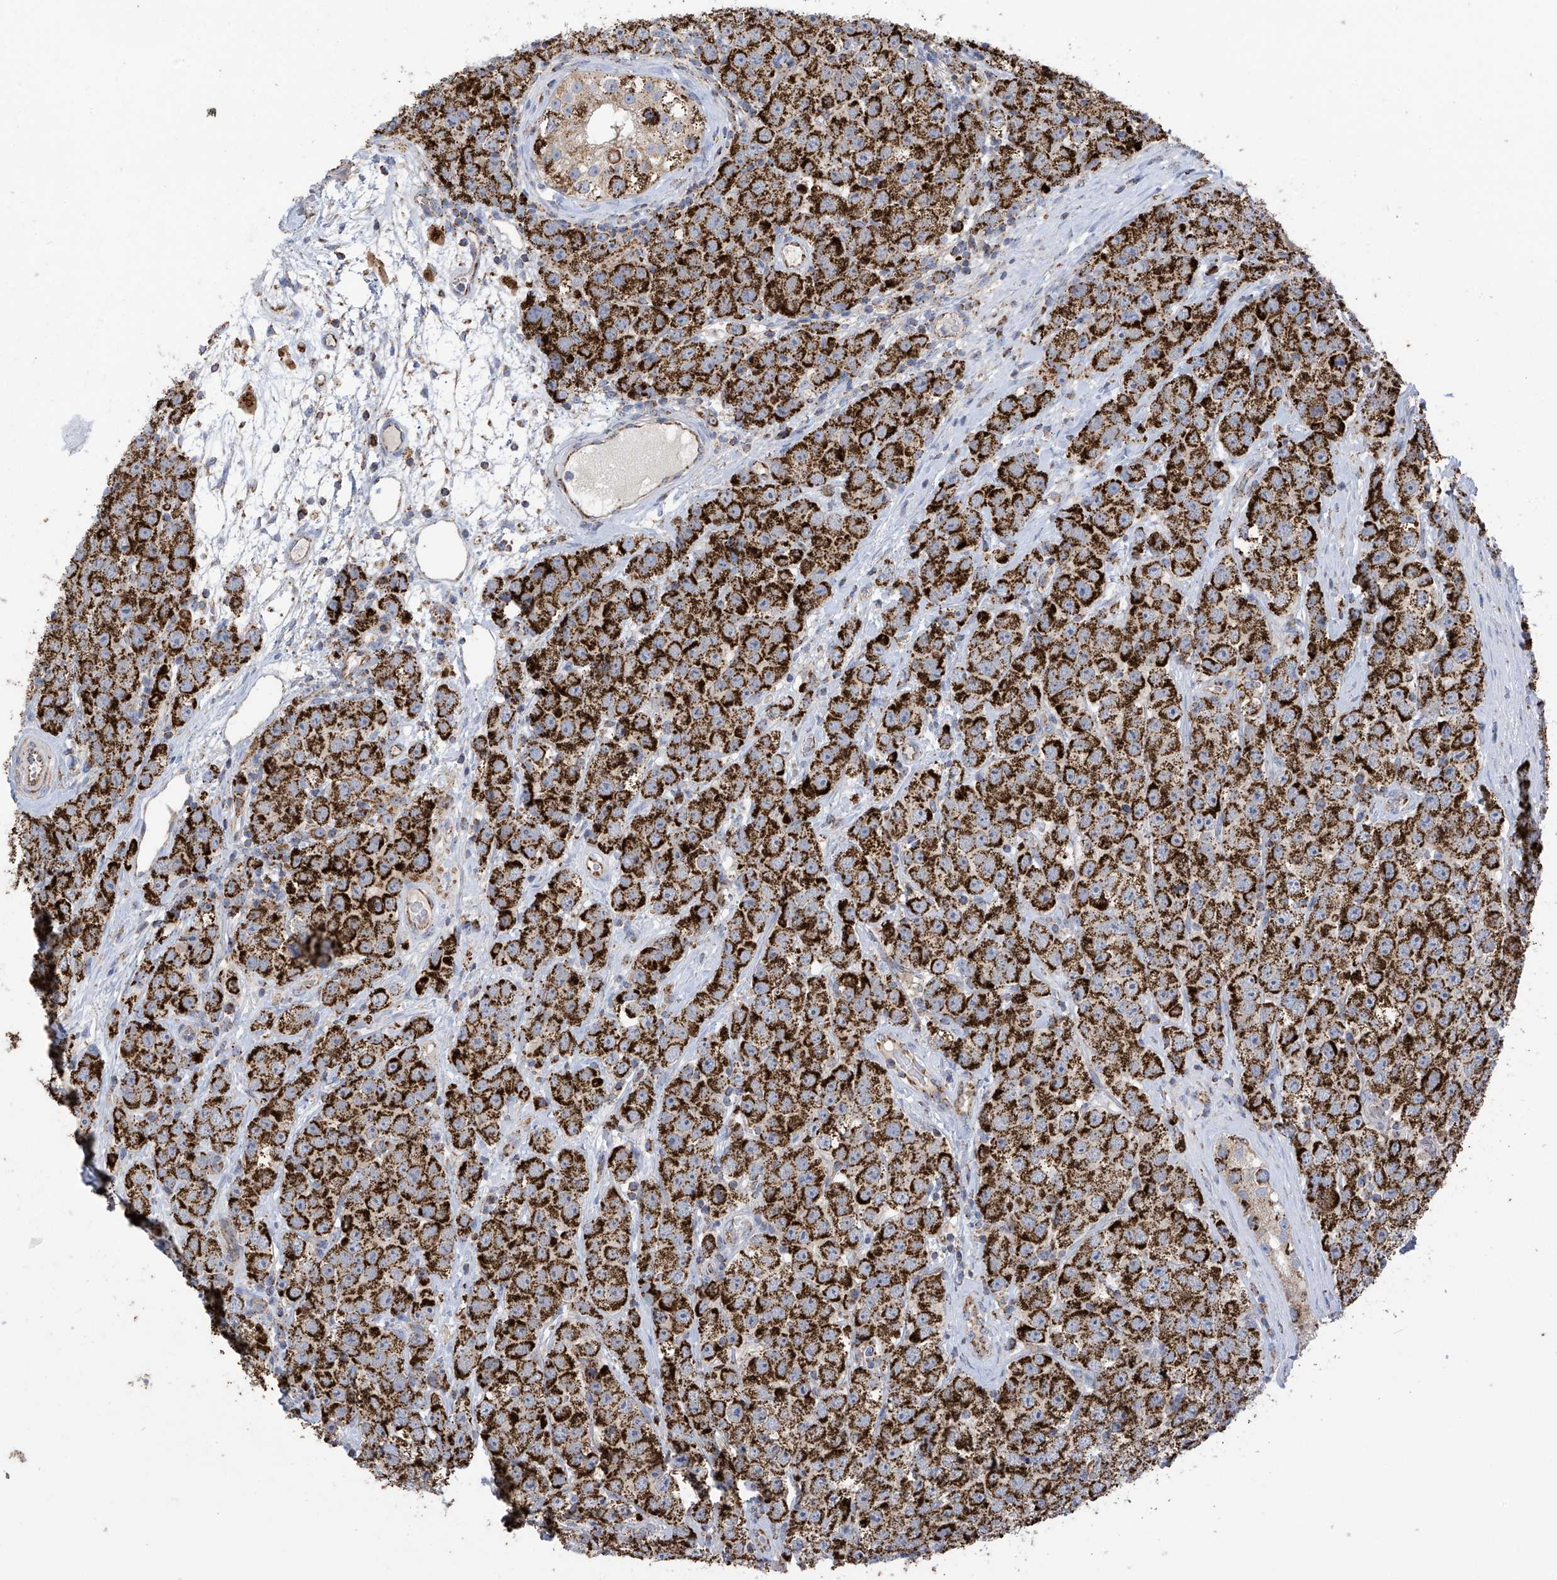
{"staining": {"intensity": "strong", "quantity": ">75%", "location": "cytoplasmic/membranous"}, "tissue": "testis cancer", "cell_type": "Tumor cells", "image_type": "cancer", "snomed": [{"axis": "morphology", "description": "Seminoma, NOS"}, {"axis": "topography", "description": "Testis"}], "caption": "Strong cytoplasmic/membranous protein positivity is seen in about >75% of tumor cells in testis seminoma.", "gene": "PNPT1", "patient": {"sex": "male", "age": 28}}